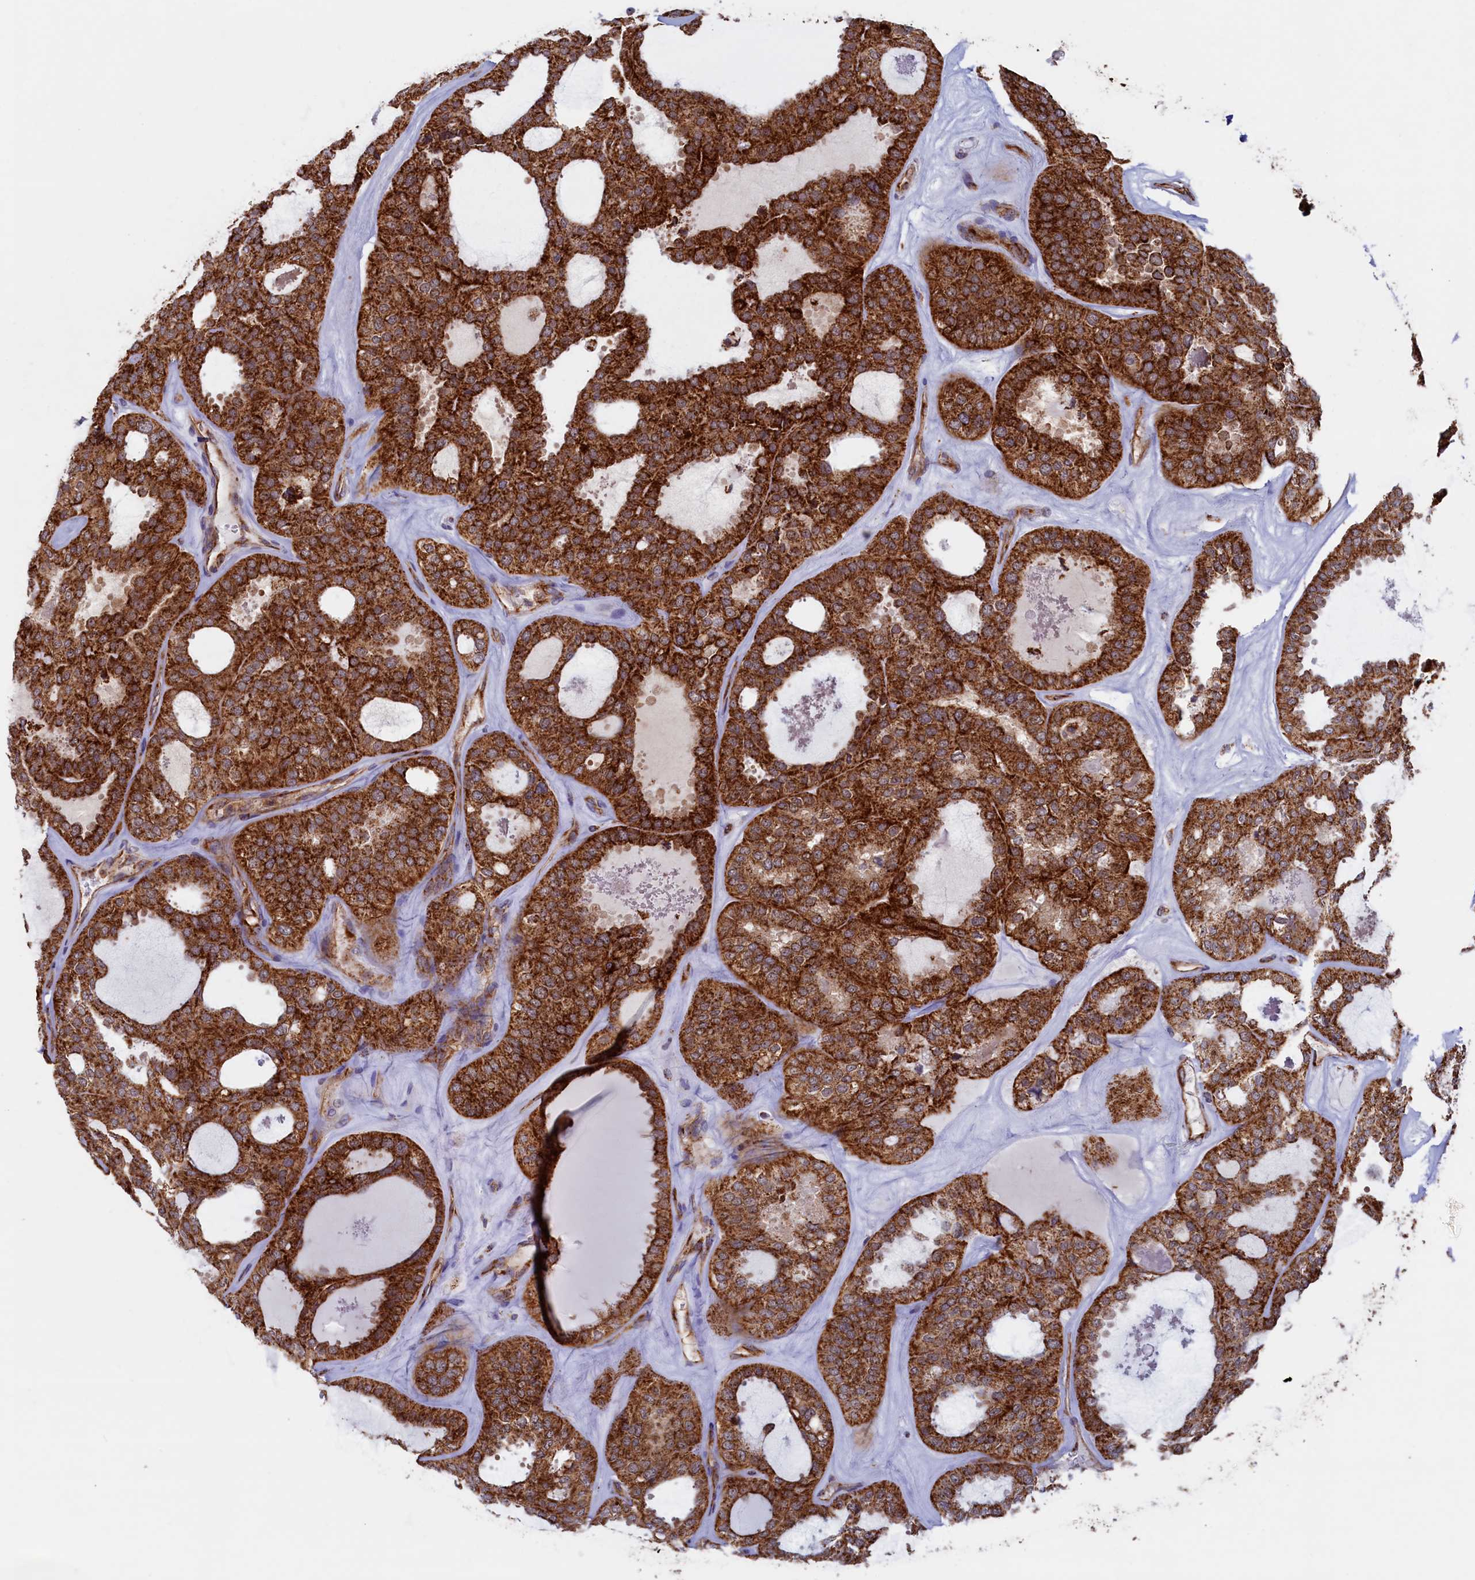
{"staining": {"intensity": "strong", "quantity": ">75%", "location": "cytoplasmic/membranous"}, "tissue": "thyroid cancer", "cell_type": "Tumor cells", "image_type": "cancer", "snomed": [{"axis": "morphology", "description": "Follicular adenoma carcinoma, NOS"}, {"axis": "topography", "description": "Thyroid gland"}], "caption": "Human follicular adenoma carcinoma (thyroid) stained for a protein (brown) displays strong cytoplasmic/membranous positive expression in about >75% of tumor cells.", "gene": "UBE3B", "patient": {"sex": "male", "age": 75}}